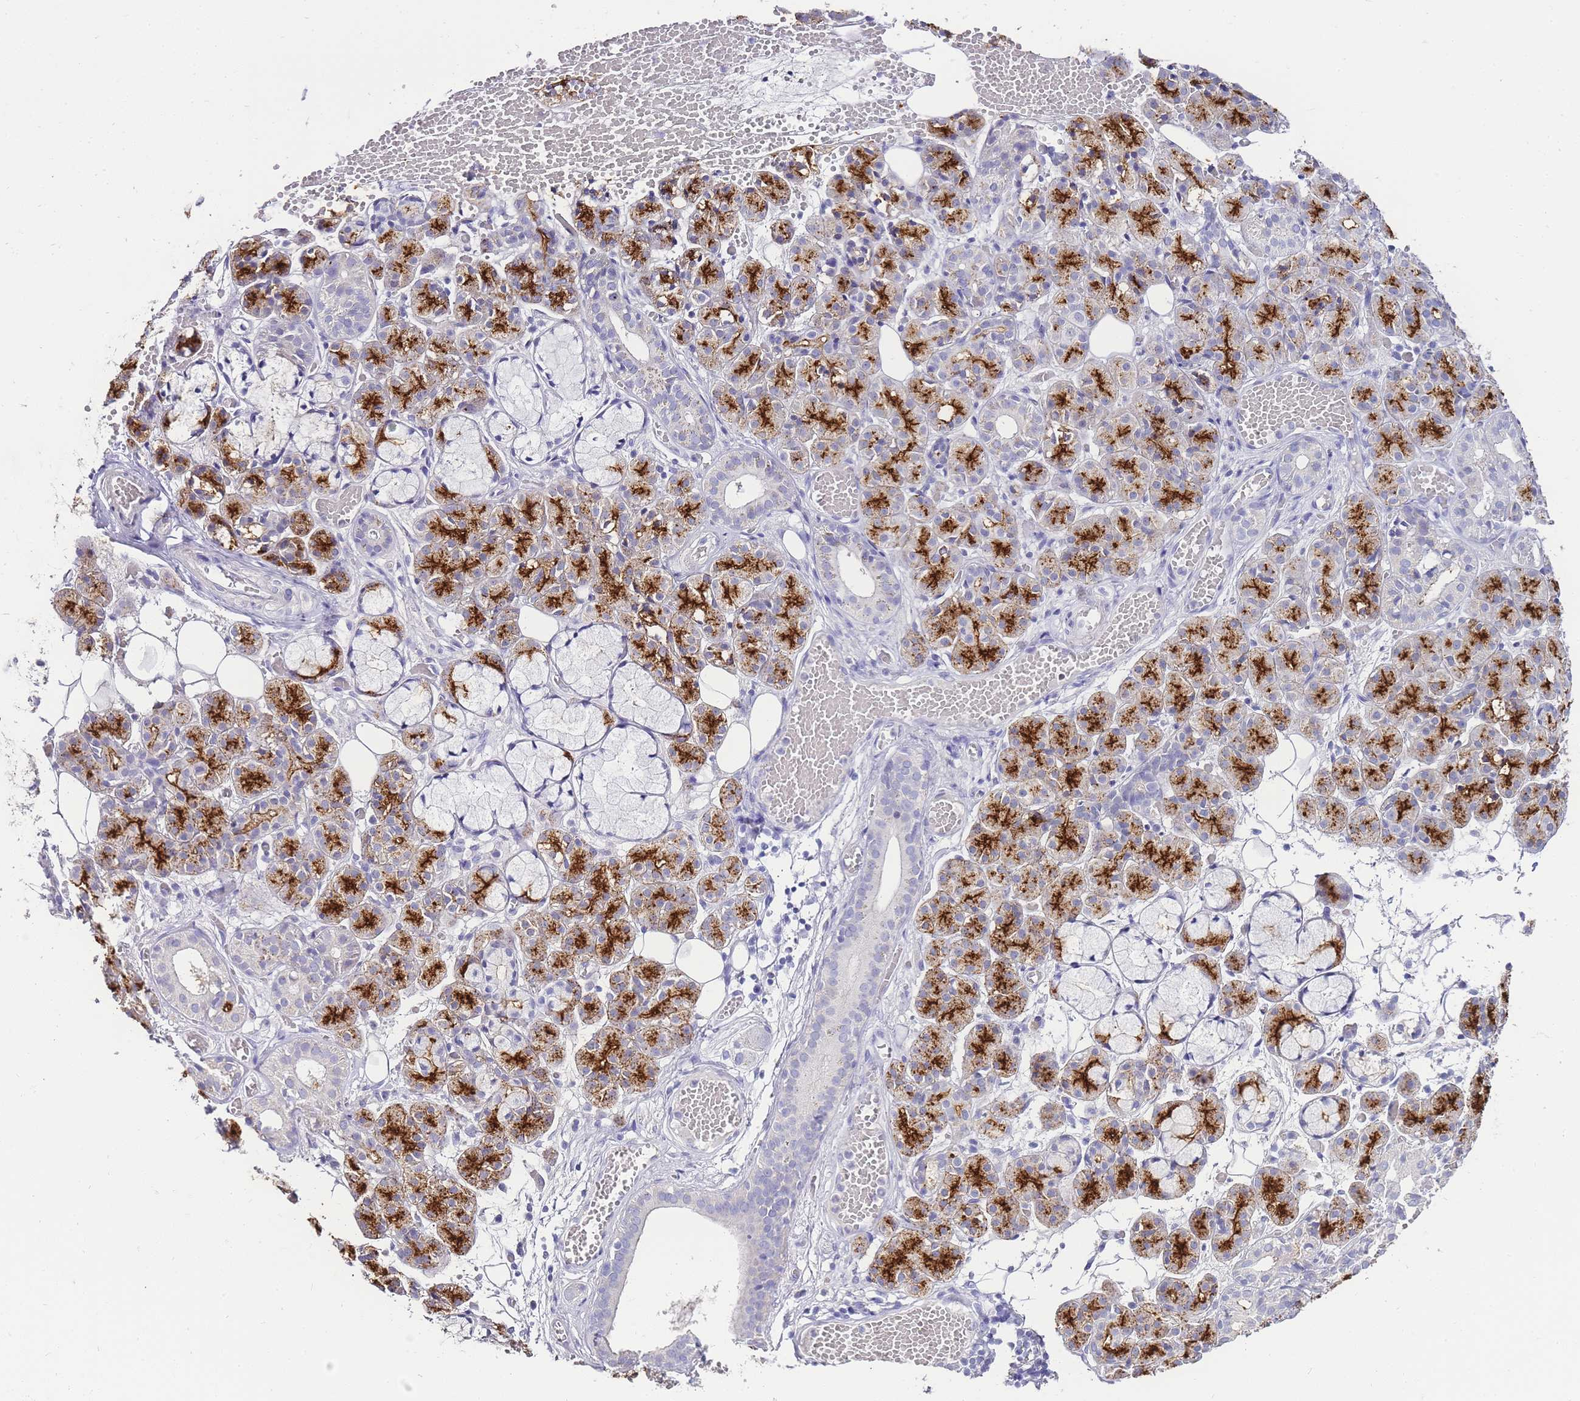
{"staining": {"intensity": "strong", "quantity": "25%-75%", "location": "cytoplasmic/membranous"}, "tissue": "salivary gland", "cell_type": "Glandular cells", "image_type": "normal", "snomed": [{"axis": "morphology", "description": "Normal tissue, NOS"}, {"axis": "topography", "description": "Salivary gland"}], "caption": "IHC staining of benign salivary gland, which exhibits high levels of strong cytoplasmic/membranous positivity in approximately 25%-75% of glandular cells indicating strong cytoplasmic/membranous protein expression. The staining was performed using DAB (3,3'-diaminobenzidine) (brown) for protein detection and nuclei were counterstained in hematoxylin (blue).", "gene": "DPP4", "patient": {"sex": "male", "age": 63}}